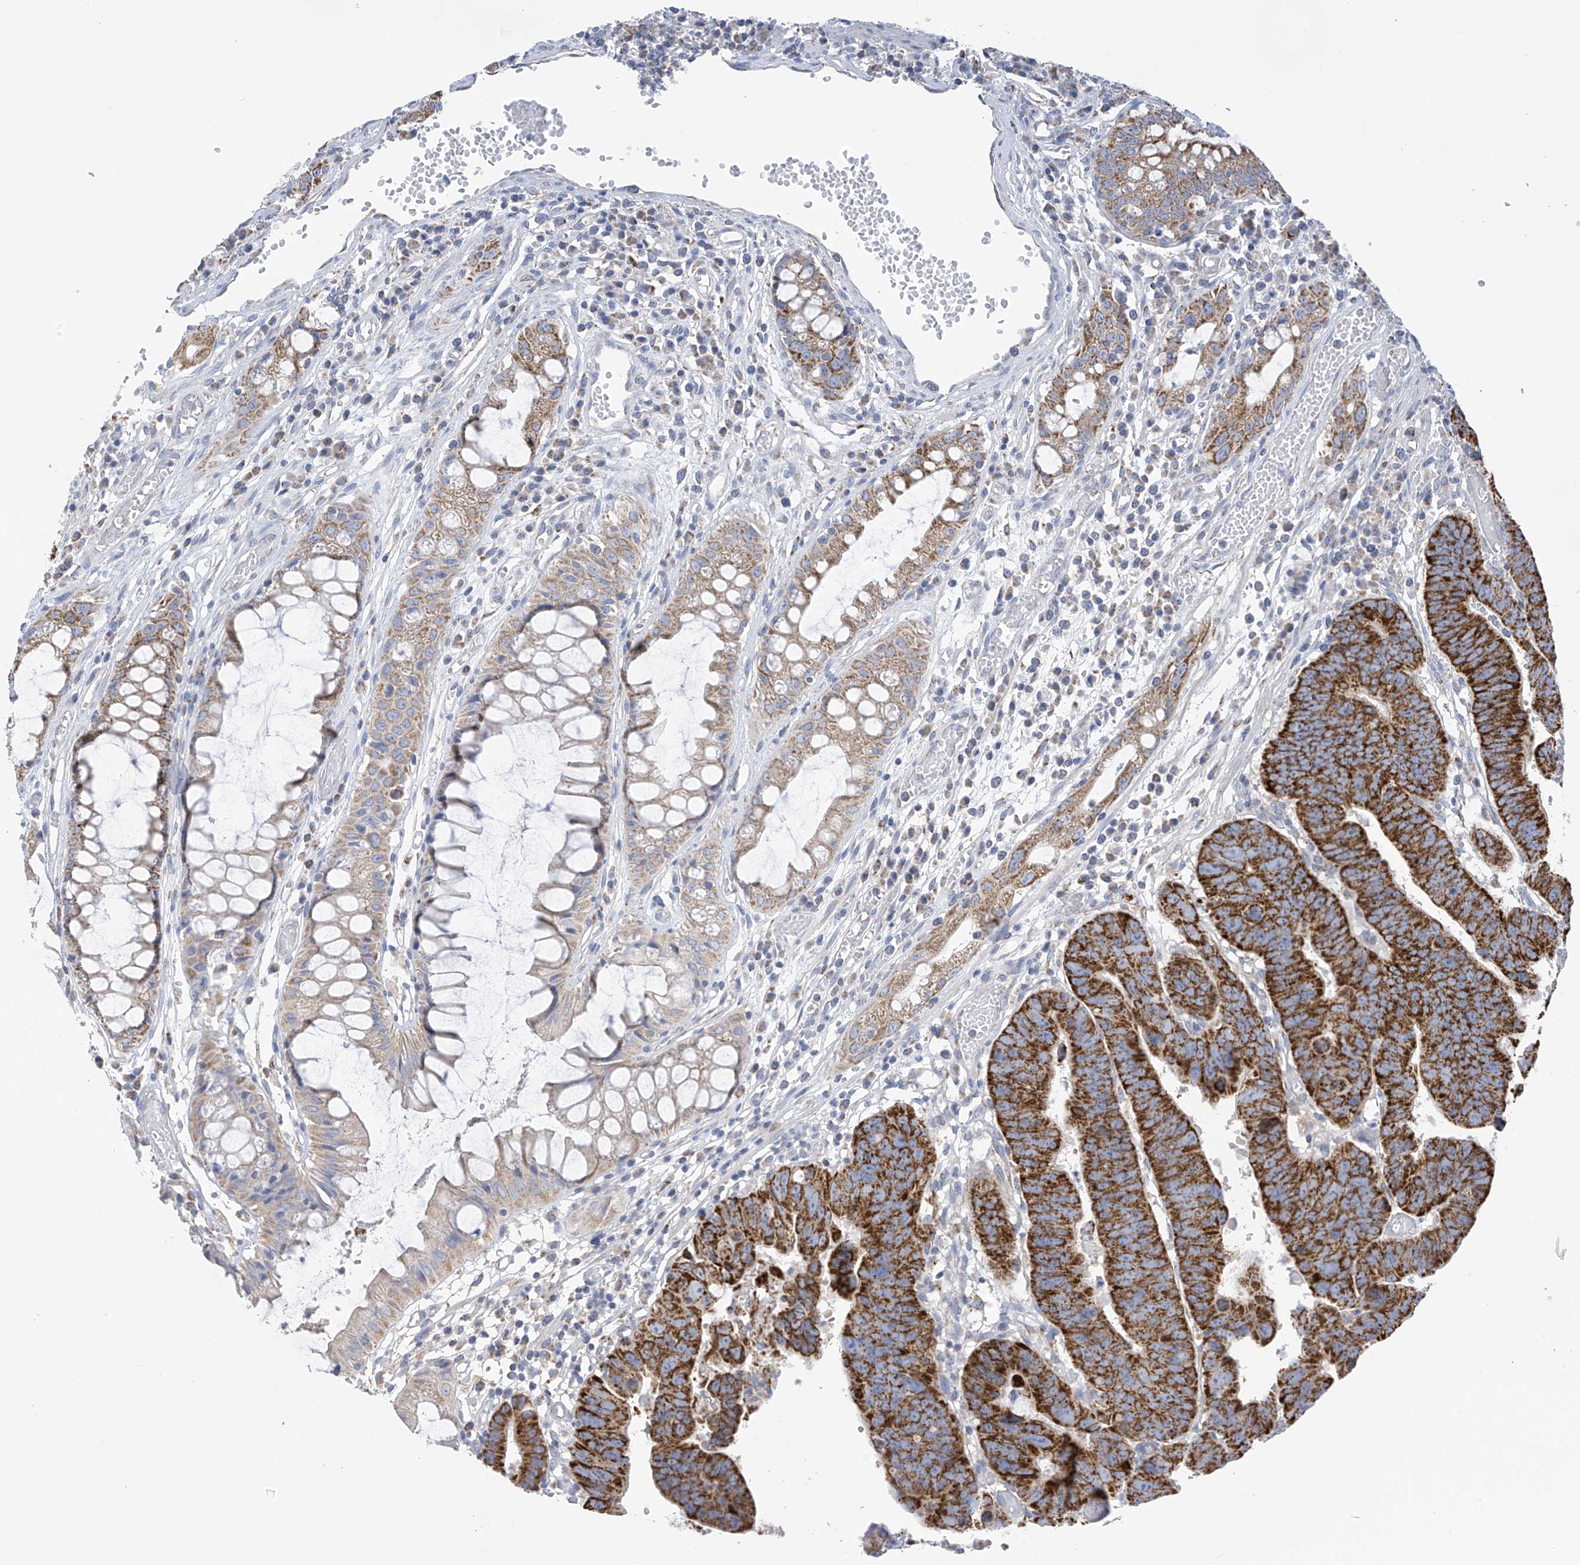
{"staining": {"intensity": "strong", "quantity": ">75%", "location": "cytoplasmic/membranous"}, "tissue": "colorectal cancer", "cell_type": "Tumor cells", "image_type": "cancer", "snomed": [{"axis": "morphology", "description": "Adenocarcinoma, NOS"}, {"axis": "topography", "description": "Rectum"}], "caption": "A high amount of strong cytoplasmic/membranous staining is identified in about >75% of tumor cells in adenocarcinoma (colorectal) tissue.", "gene": "PNPT1", "patient": {"sex": "female", "age": 65}}